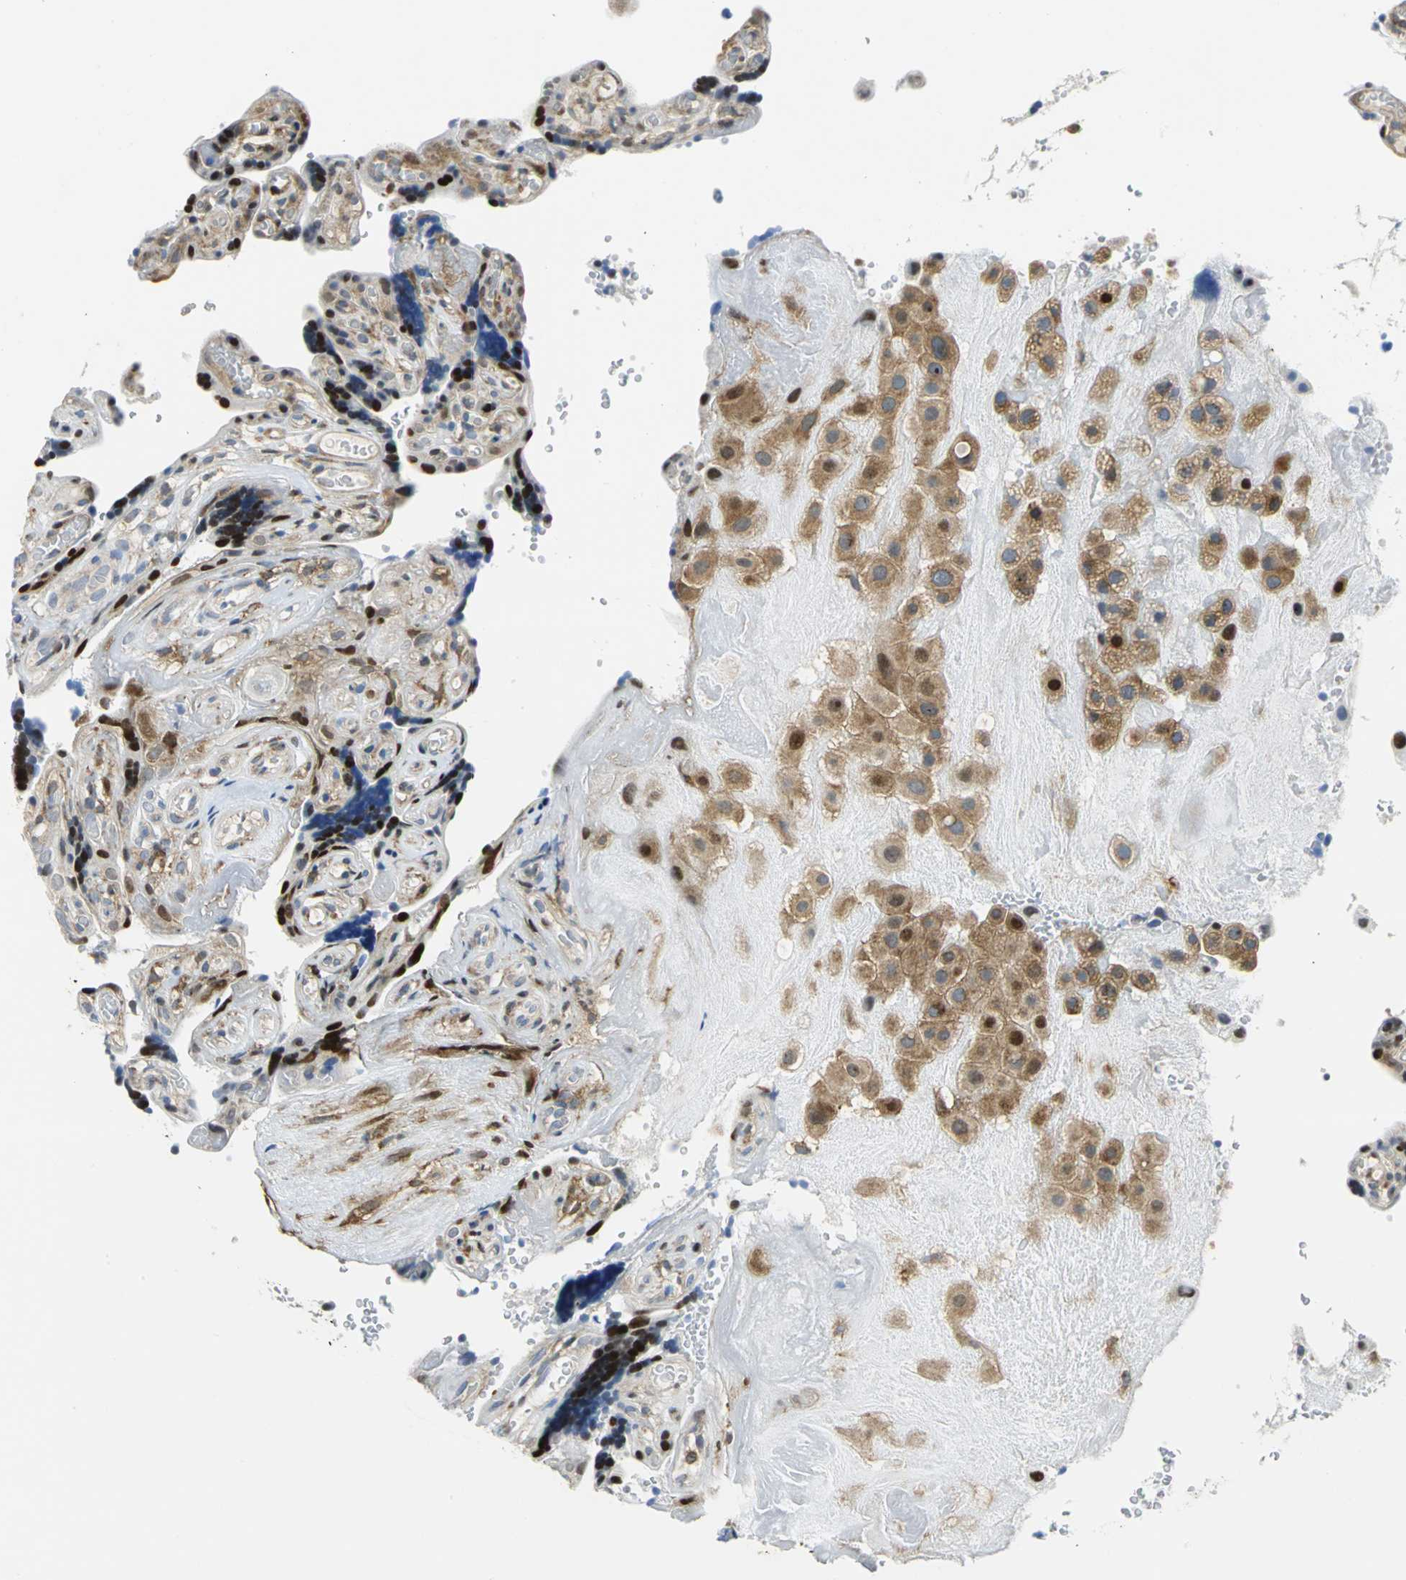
{"staining": {"intensity": "moderate", "quantity": ">75%", "location": "cytoplasmic/membranous,nuclear"}, "tissue": "placenta", "cell_type": "Decidual cells", "image_type": "normal", "snomed": [{"axis": "morphology", "description": "Normal tissue, NOS"}, {"axis": "topography", "description": "Placenta"}], "caption": "DAB immunohistochemical staining of normal placenta exhibits moderate cytoplasmic/membranous,nuclear protein positivity in approximately >75% of decidual cells.", "gene": "YBX1", "patient": {"sex": "female", "age": 30}}